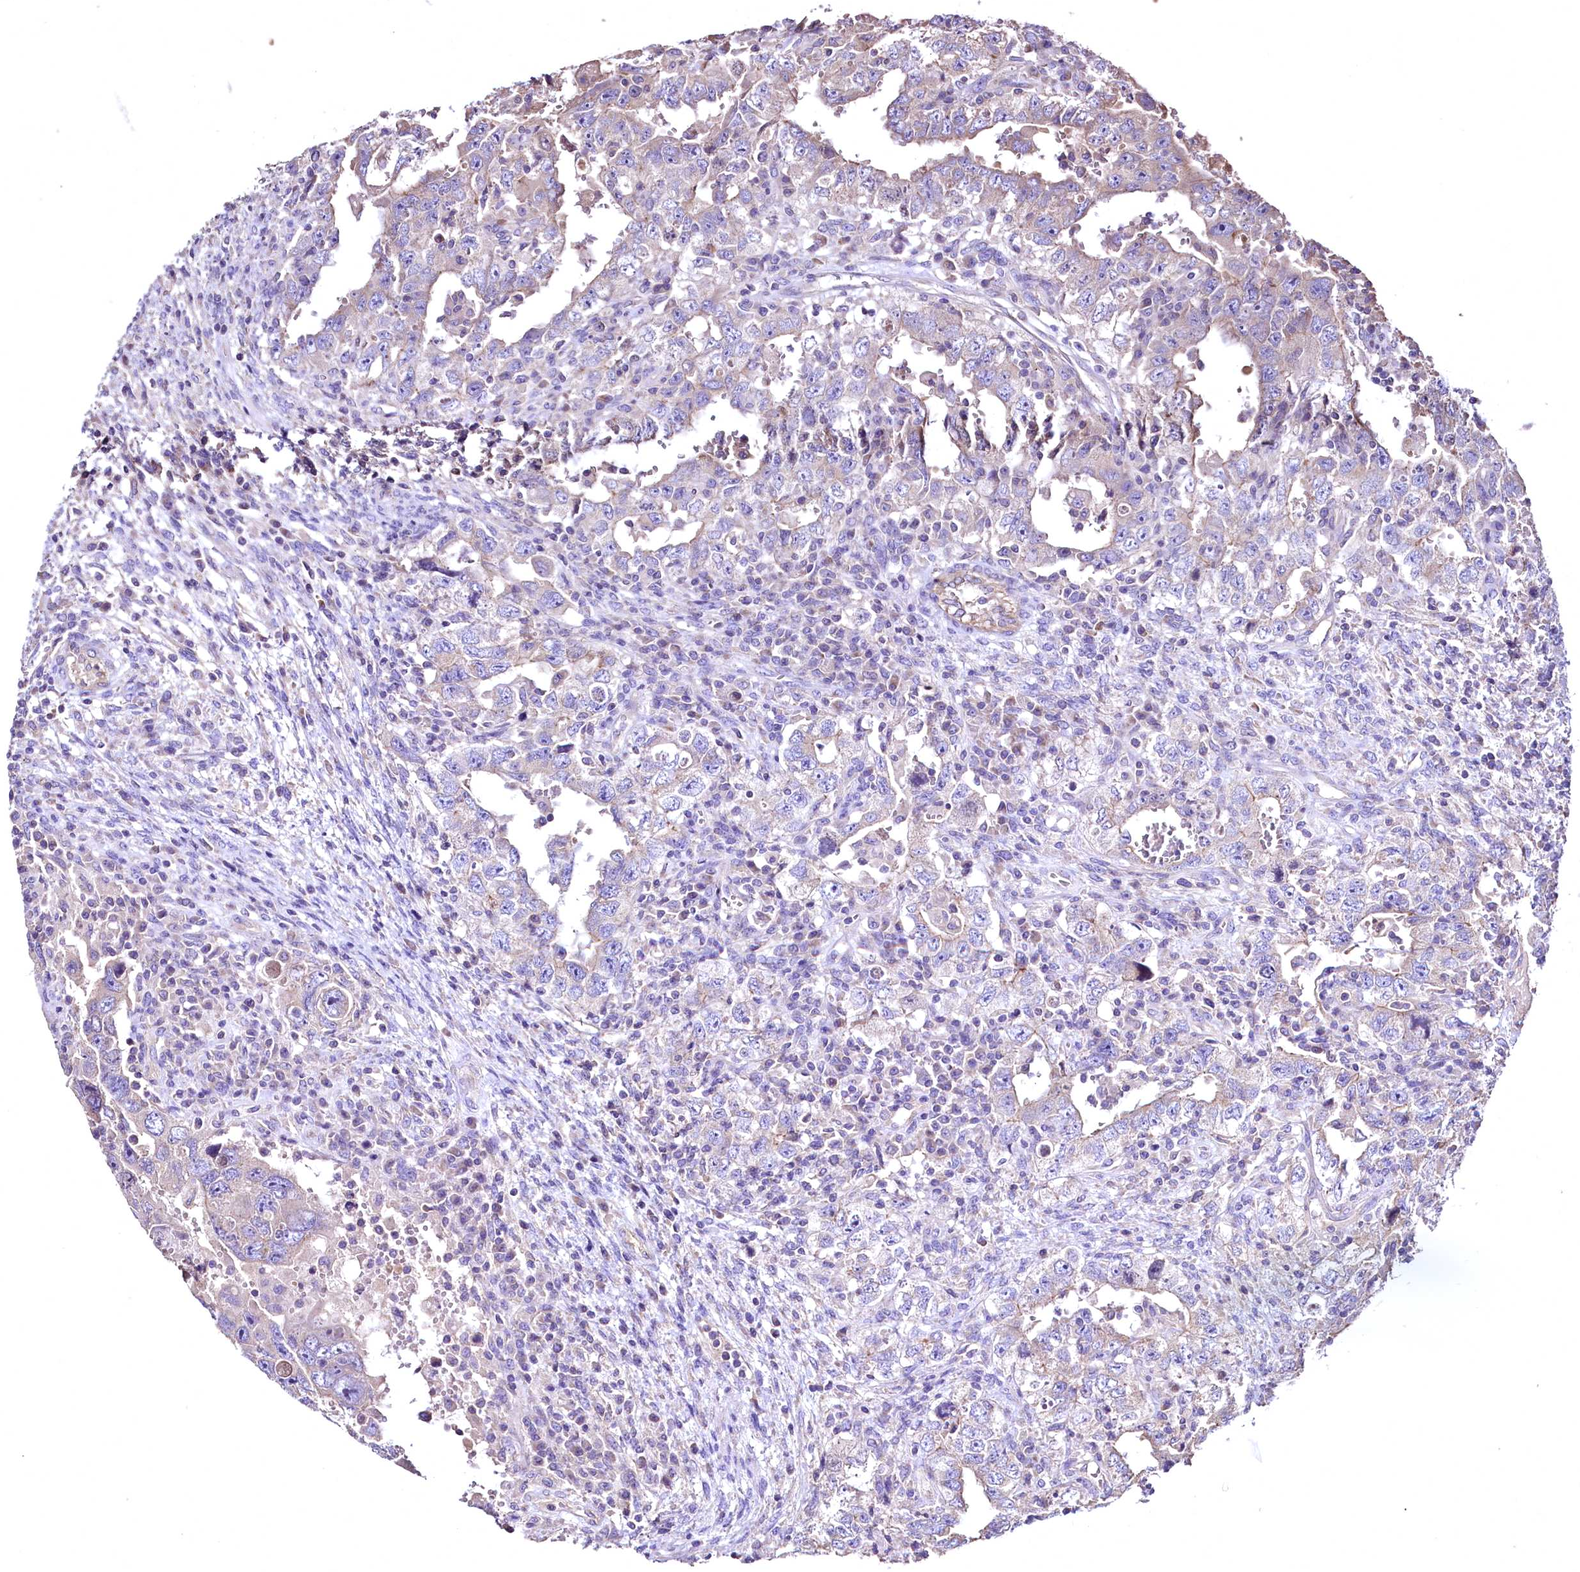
{"staining": {"intensity": "weak", "quantity": "<25%", "location": "cytoplasmic/membranous"}, "tissue": "testis cancer", "cell_type": "Tumor cells", "image_type": "cancer", "snomed": [{"axis": "morphology", "description": "Carcinoma, Embryonal, NOS"}, {"axis": "topography", "description": "Testis"}], "caption": "An image of testis embryonal carcinoma stained for a protein reveals no brown staining in tumor cells. (IHC, brightfield microscopy, high magnification).", "gene": "TBCEL", "patient": {"sex": "male", "age": 26}}